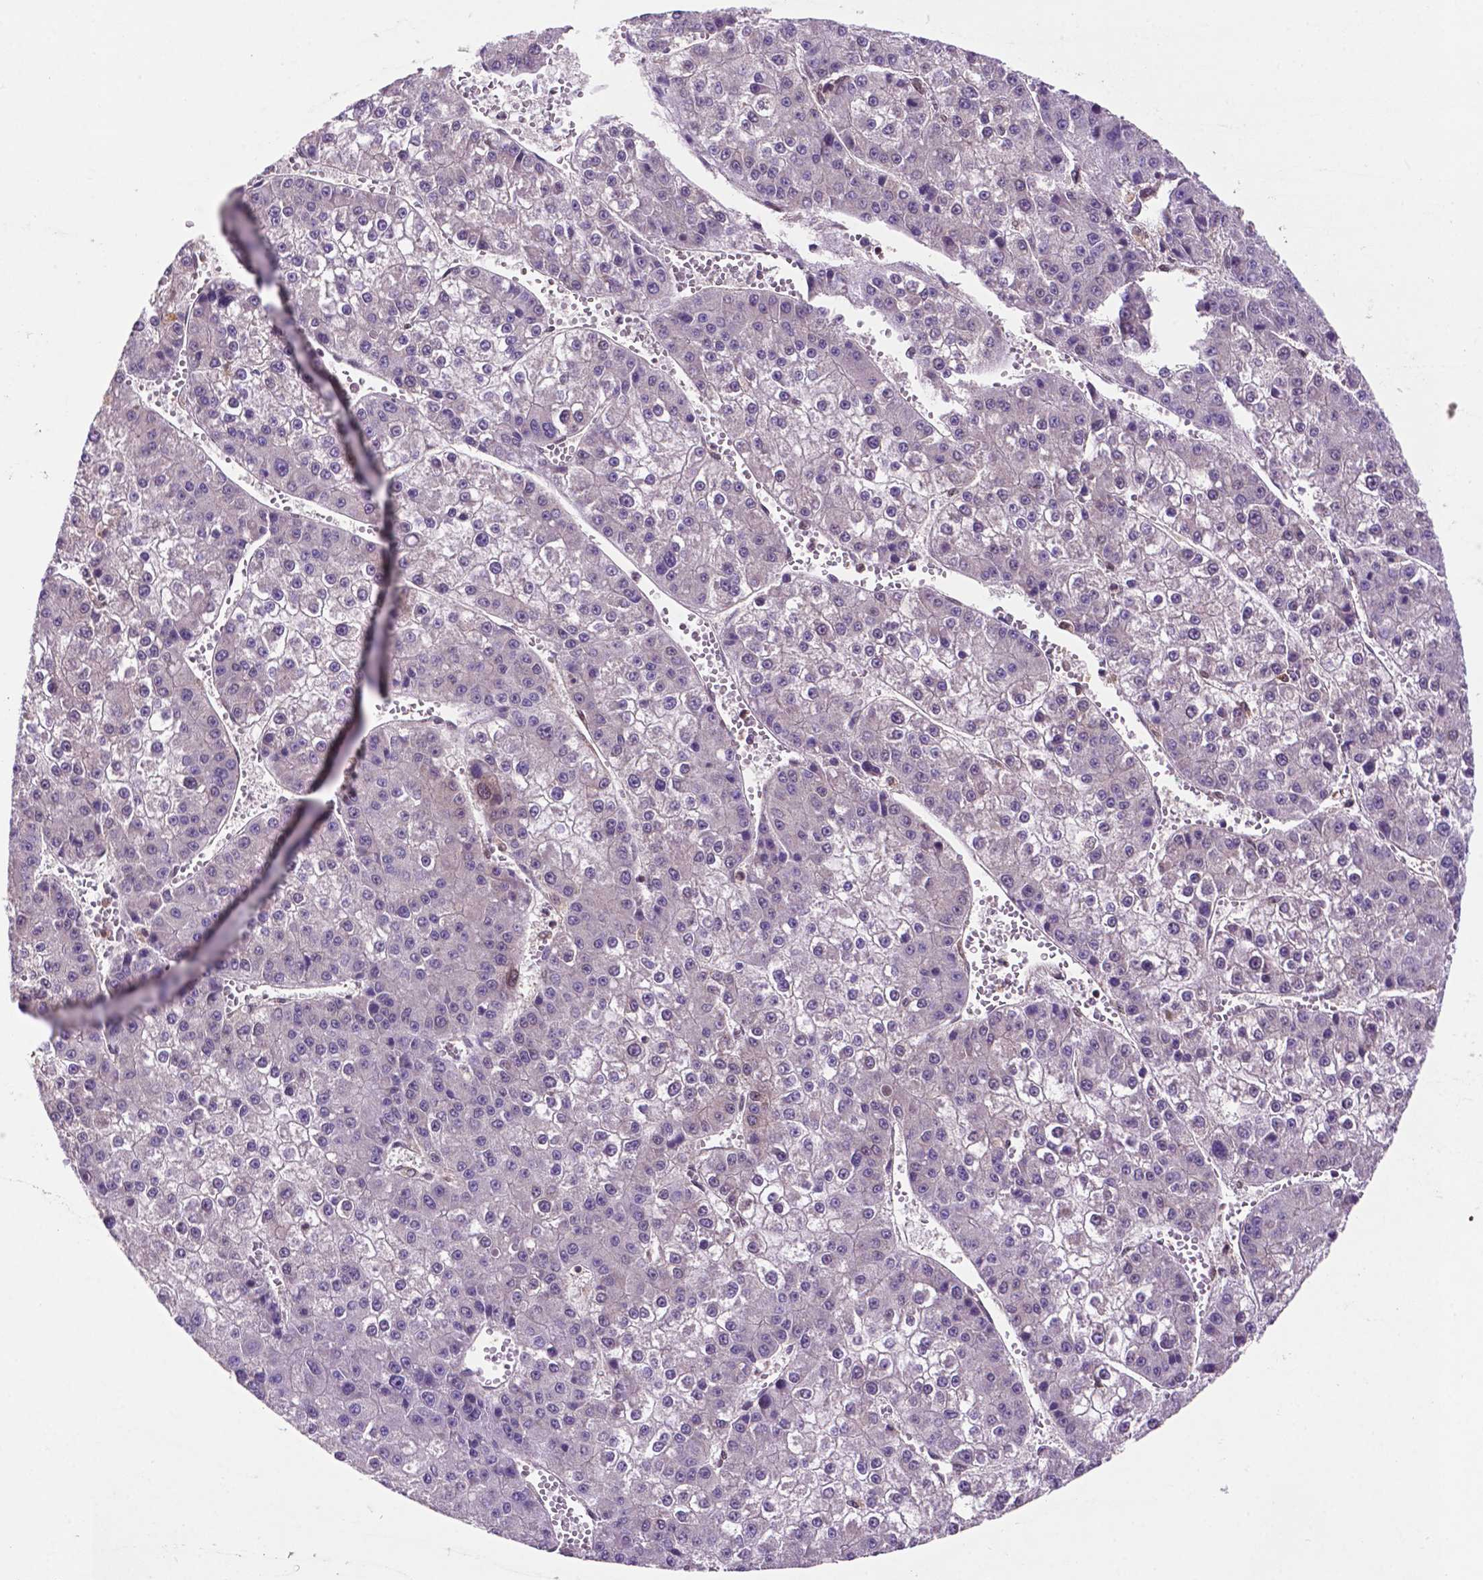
{"staining": {"intensity": "negative", "quantity": "none", "location": "none"}, "tissue": "liver cancer", "cell_type": "Tumor cells", "image_type": "cancer", "snomed": [{"axis": "morphology", "description": "Carcinoma, Hepatocellular, NOS"}, {"axis": "topography", "description": "Liver"}], "caption": "Photomicrograph shows no protein staining in tumor cells of liver cancer (hepatocellular carcinoma) tissue.", "gene": "UBE2L6", "patient": {"sex": "female", "age": 73}}